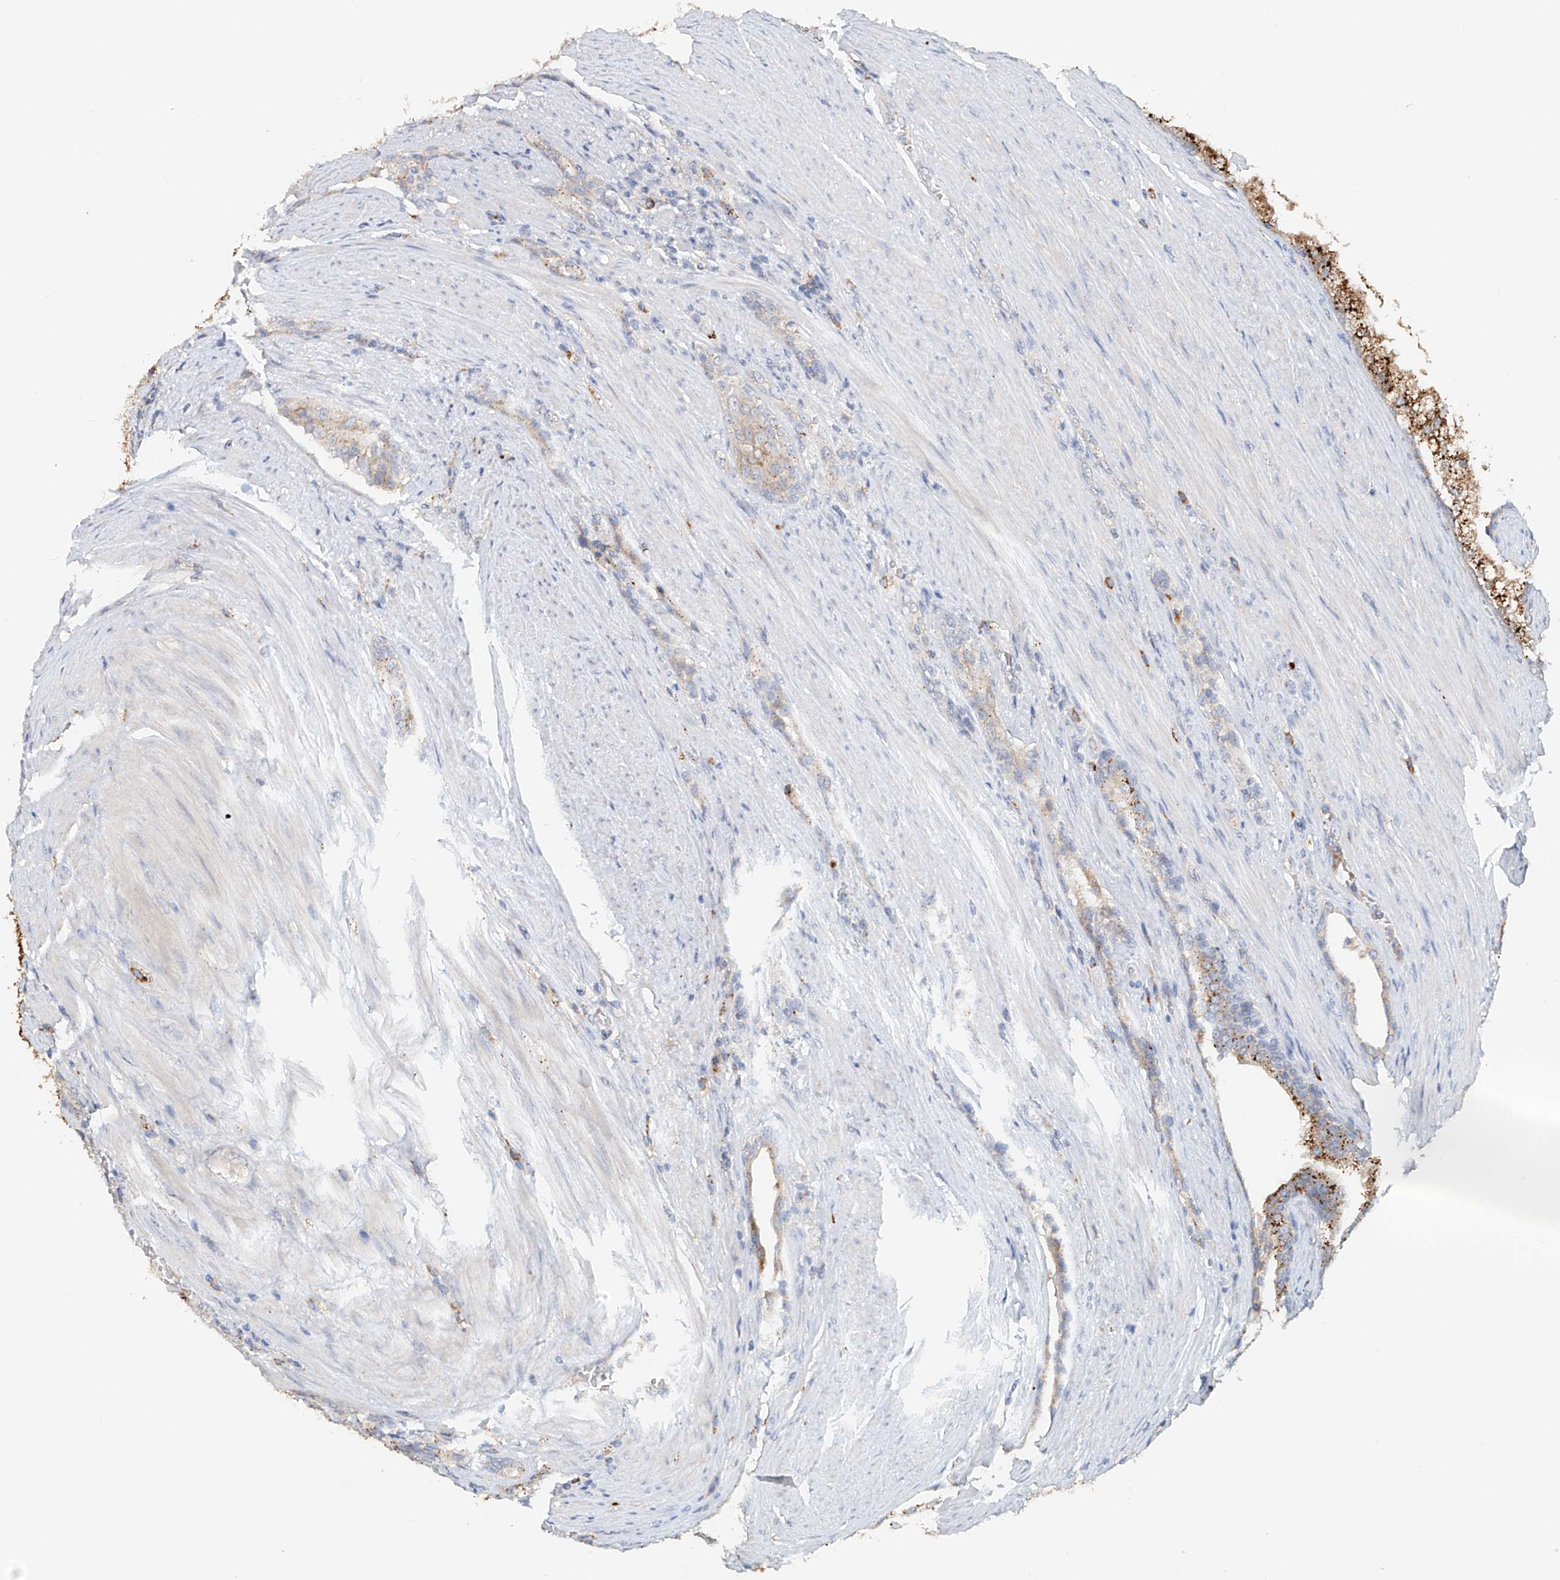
{"staining": {"intensity": "strong", "quantity": ">75%", "location": "cytoplasmic/membranous"}, "tissue": "prostate cancer", "cell_type": "Tumor cells", "image_type": "cancer", "snomed": [{"axis": "morphology", "description": "Adenocarcinoma, High grade"}, {"axis": "topography", "description": "Prostate"}], "caption": "Approximately >75% of tumor cells in human prostate high-grade adenocarcinoma show strong cytoplasmic/membranous protein positivity as visualized by brown immunohistochemical staining.", "gene": "TRIM47", "patient": {"sex": "male", "age": 60}}